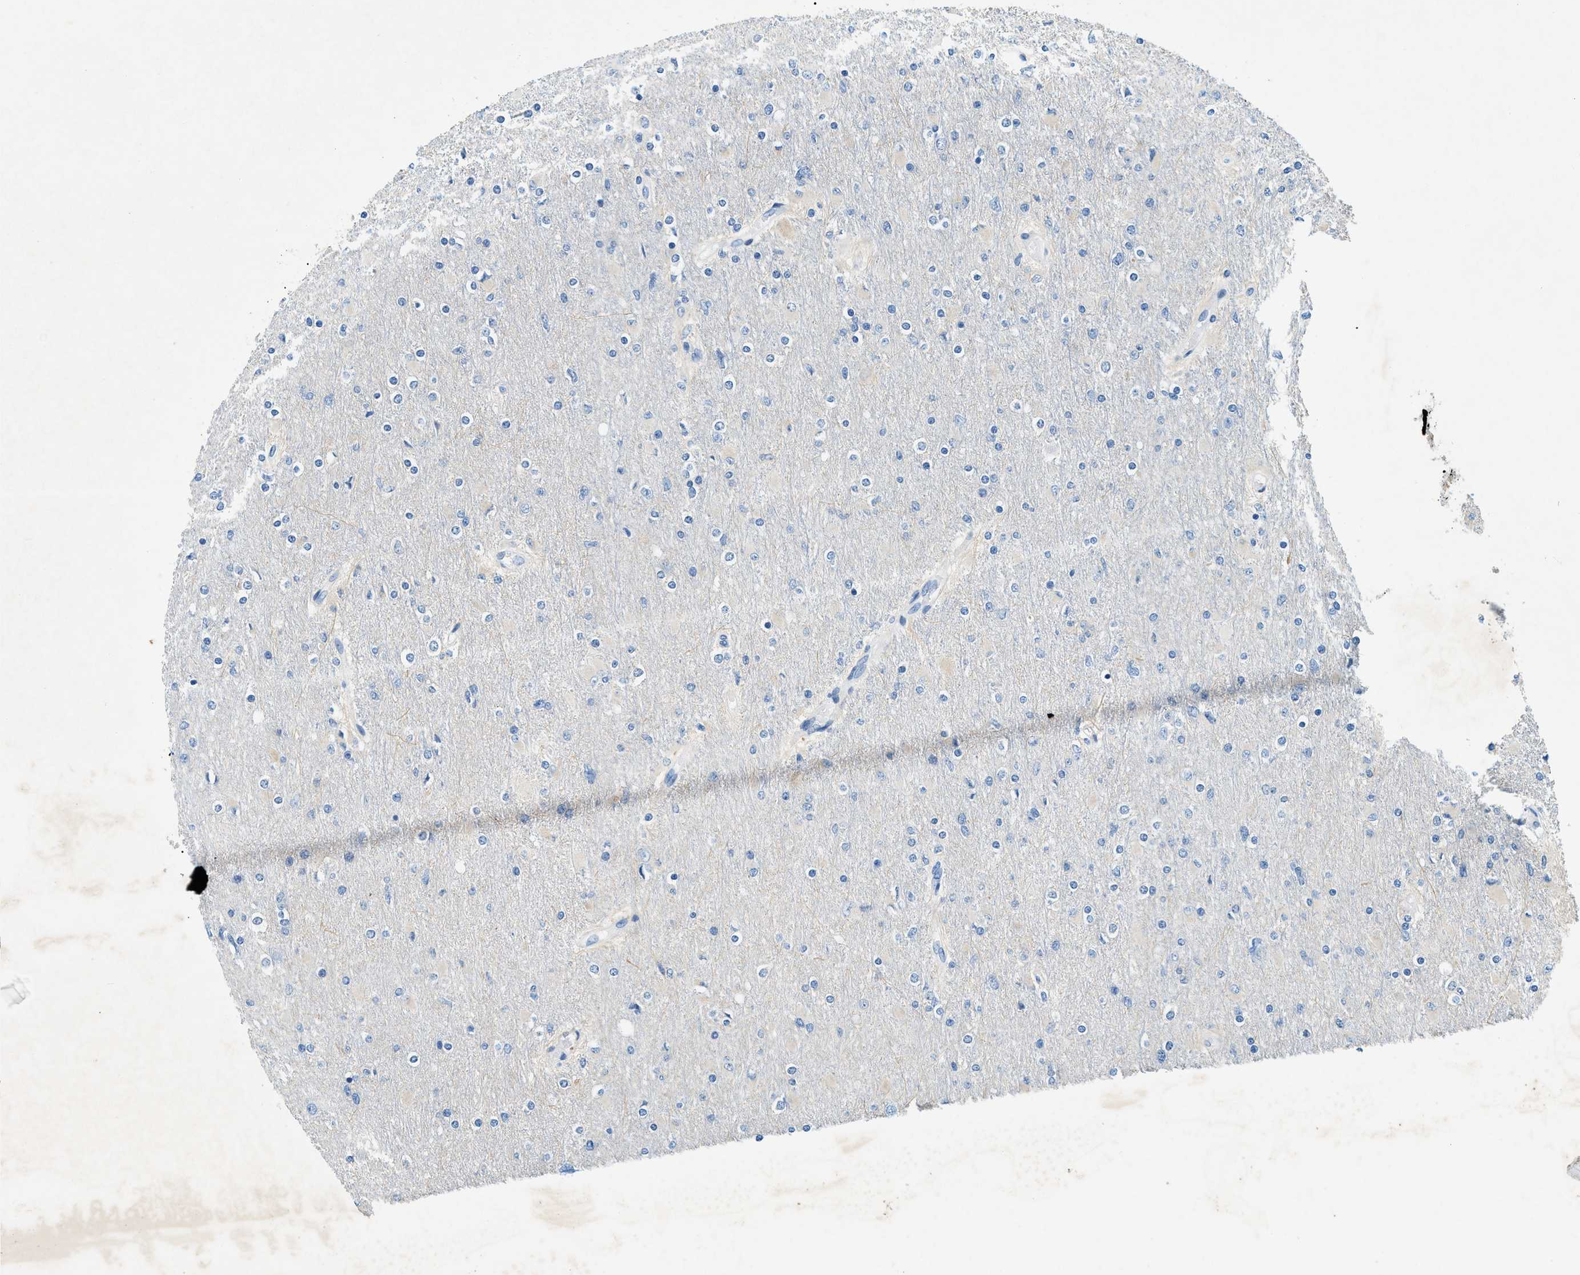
{"staining": {"intensity": "negative", "quantity": "none", "location": "none"}, "tissue": "glioma", "cell_type": "Tumor cells", "image_type": "cancer", "snomed": [{"axis": "morphology", "description": "Glioma, malignant, High grade"}, {"axis": "topography", "description": "Cerebral cortex"}], "caption": "Glioma was stained to show a protein in brown. There is no significant expression in tumor cells.", "gene": "ZDHHC13", "patient": {"sex": "female", "age": 36}}